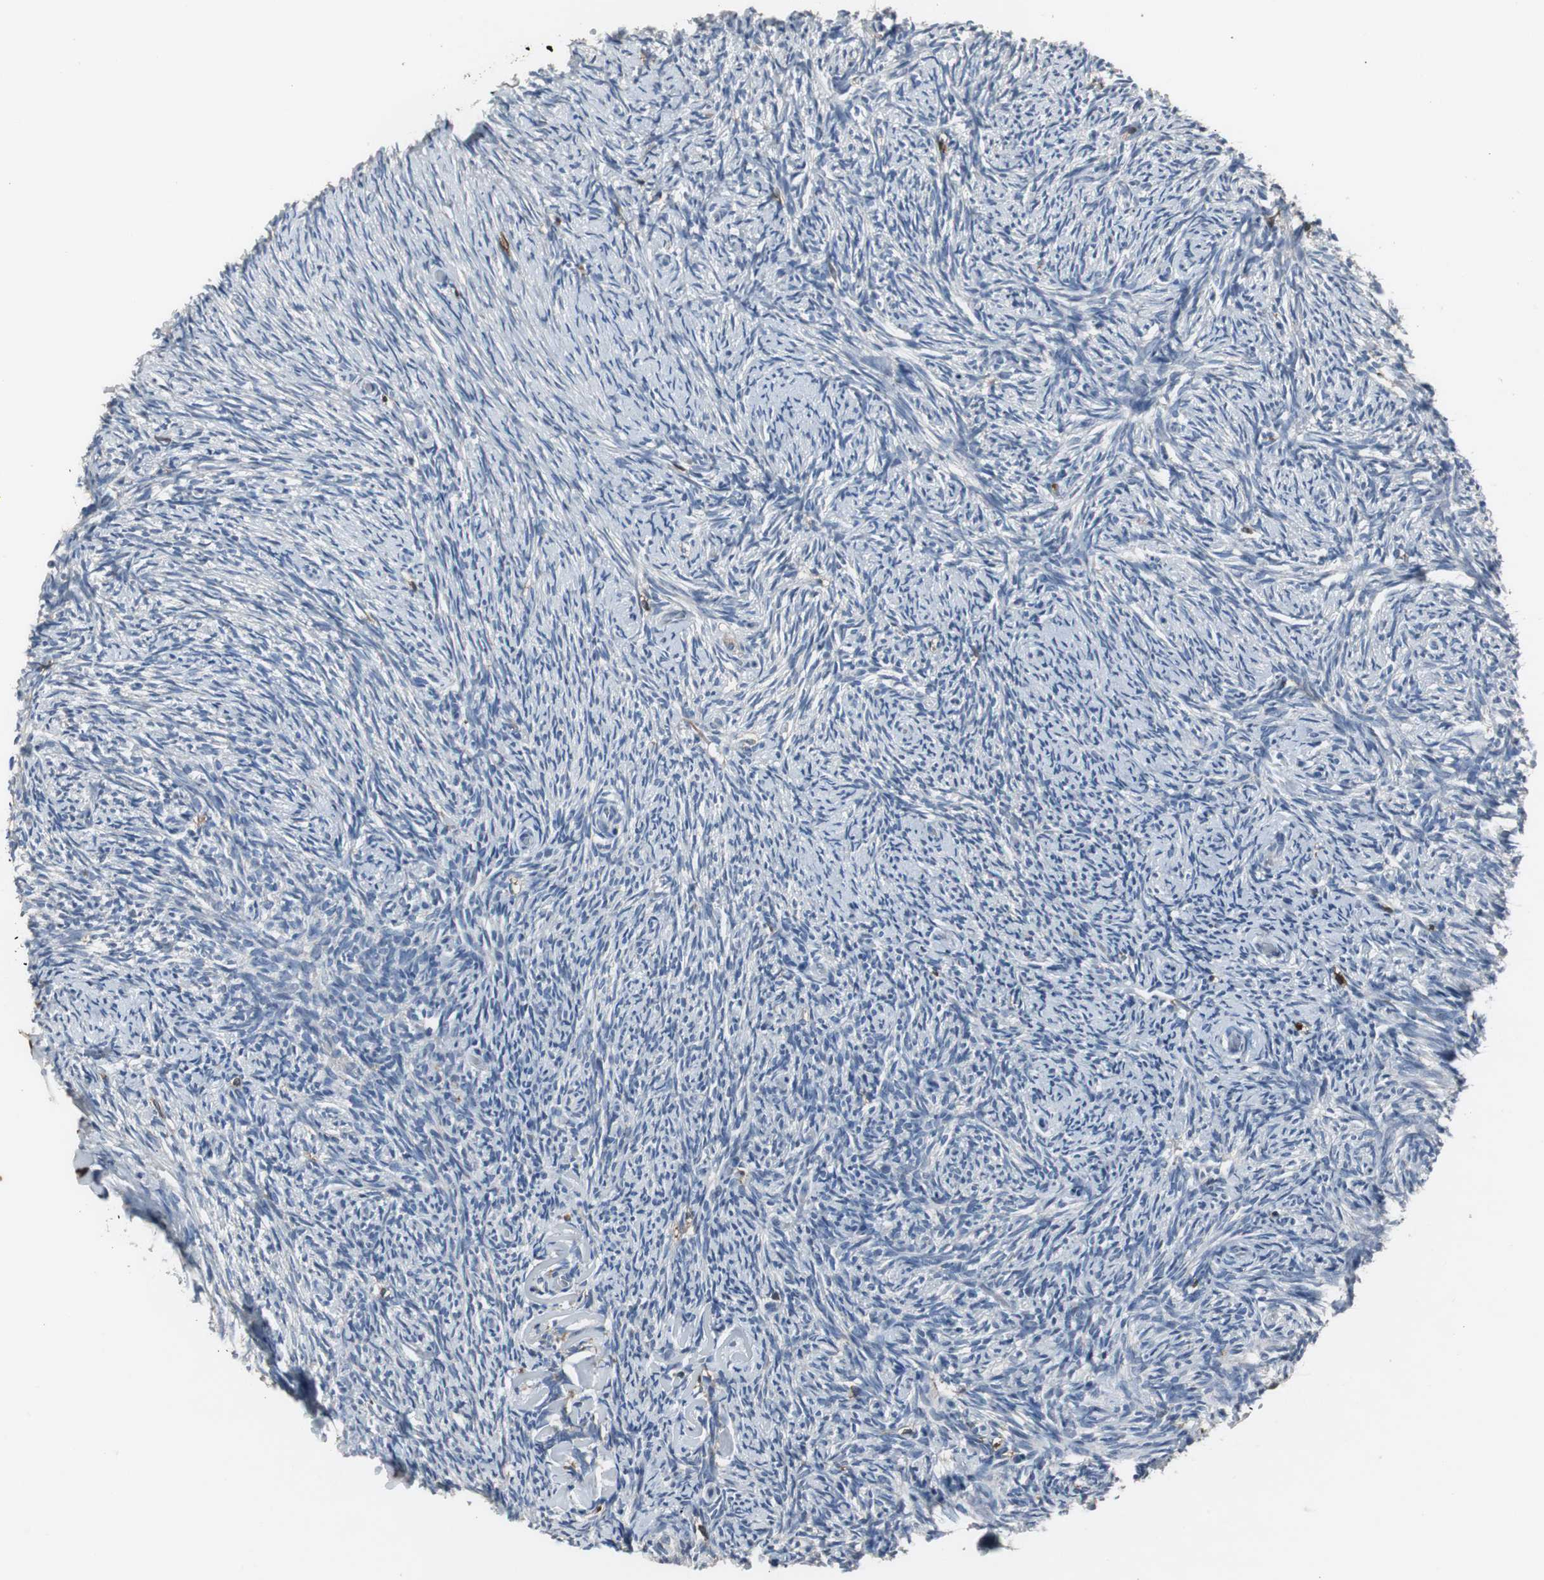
{"staining": {"intensity": "negative", "quantity": "none", "location": "none"}, "tissue": "ovary", "cell_type": "Ovarian stroma cells", "image_type": "normal", "snomed": [{"axis": "morphology", "description": "Normal tissue, NOS"}, {"axis": "topography", "description": "Ovary"}], "caption": "Ovary stained for a protein using IHC demonstrates no expression ovarian stroma cells.", "gene": "NCF2", "patient": {"sex": "female", "age": 60}}